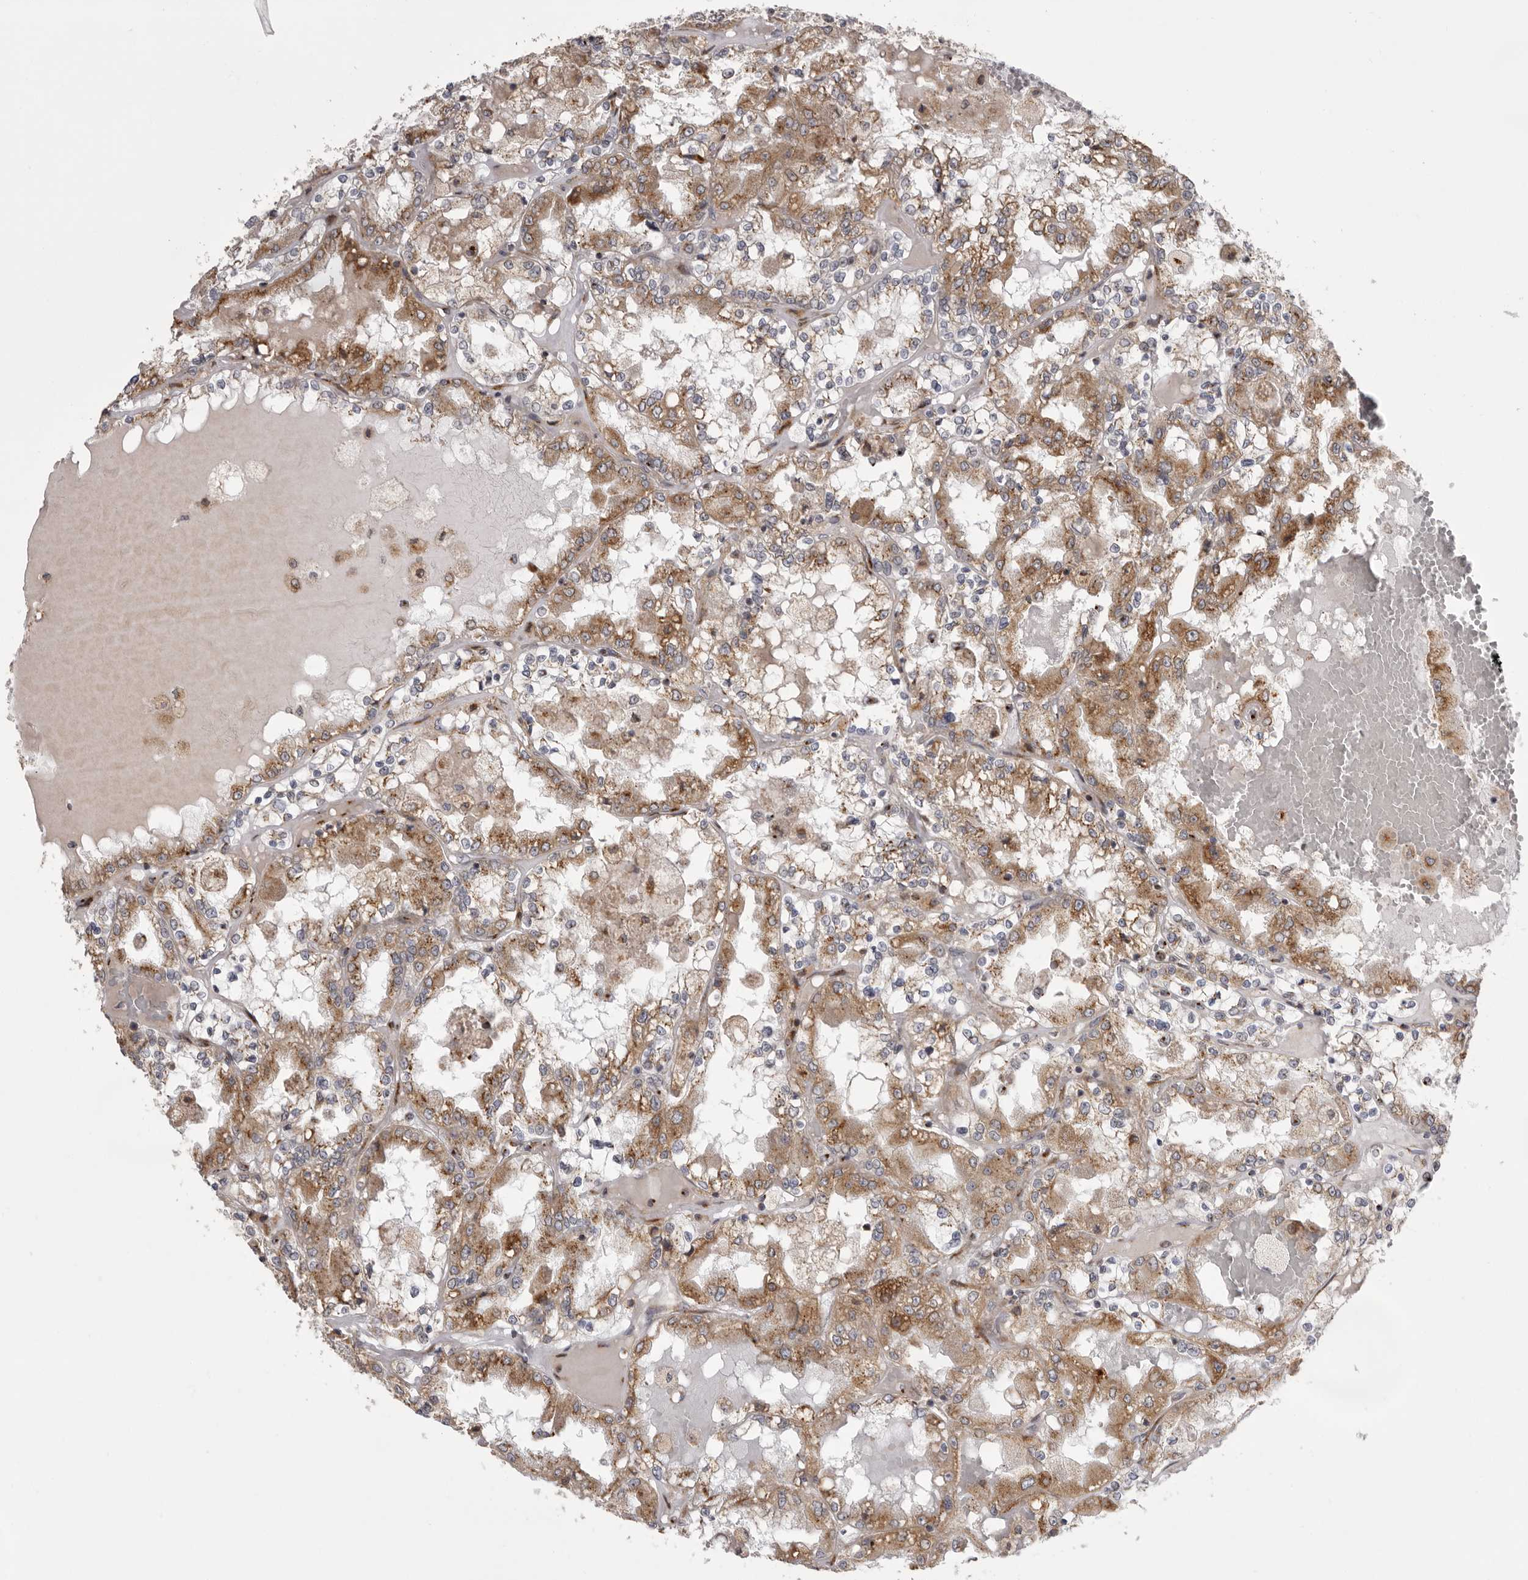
{"staining": {"intensity": "moderate", "quantity": ">75%", "location": "cytoplasmic/membranous"}, "tissue": "renal cancer", "cell_type": "Tumor cells", "image_type": "cancer", "snomed": [{"axis": "morphology", "description": "Adenocarcinoma, NOS"}, {"axis": "topography", "description": "Kidney"}], "caption": "DAB immunohistochemical staining of renal adenocarcinoma demonstrates moderate cytoplasmic/membranous protein staining in about >75% of tumor cells.", "gene": "WDR47", "patient": {"sex": "female", "age": 56}}